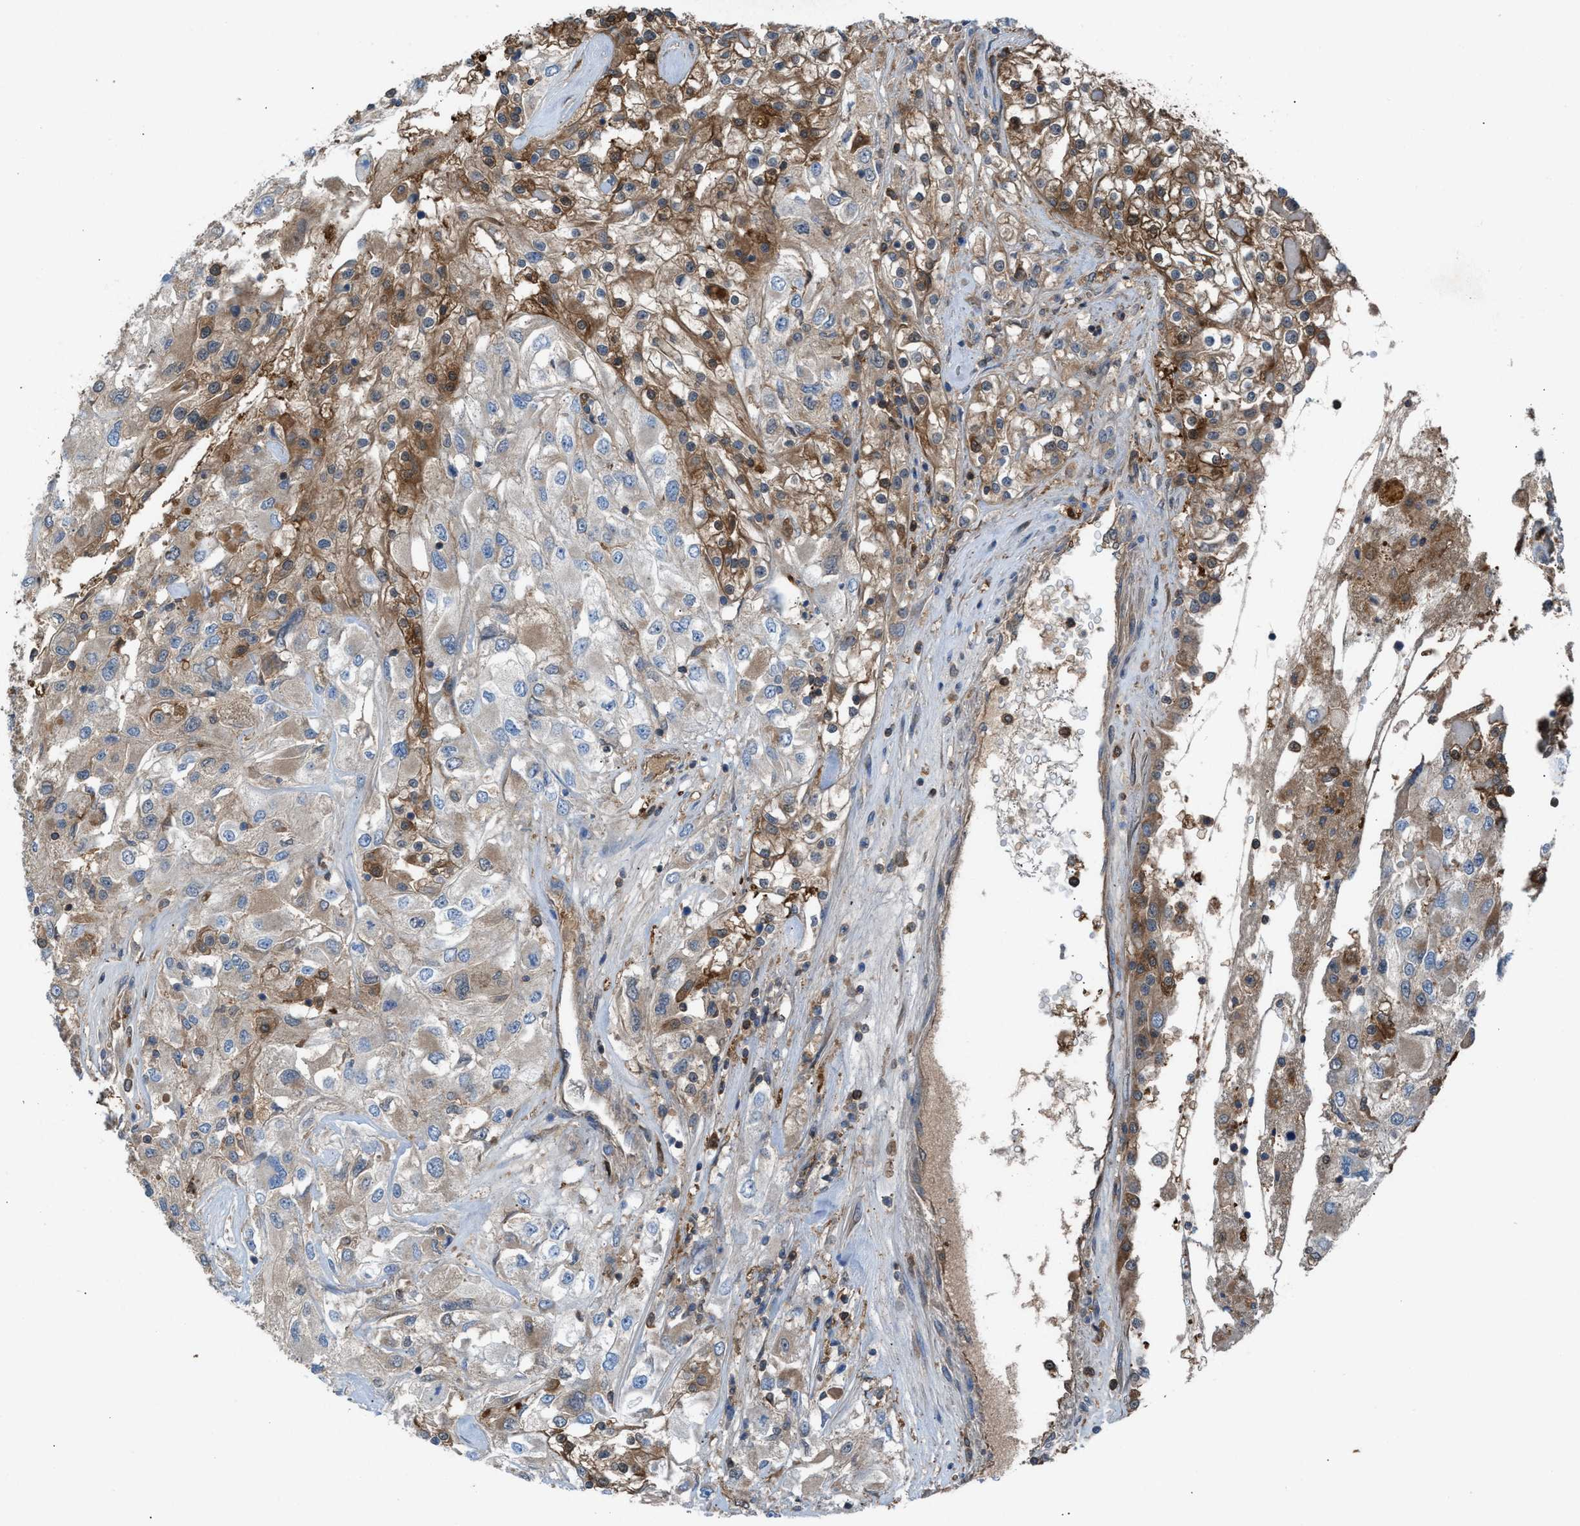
{"staining": {"intensity": "moderate", "quantity": "25%-75%", "location": "cytoplasmic/membranous"}, "tissue": "renal cancer", "cell_type": "Tumor cells", "image_type": "cancer", "snomed": [{"axis": "morphology", "description": "Adenocarcinoma, NOS"}, {"axis": "topography", "description": "Kidney"}], "caption": "Moderate cytoplasmic/membranous protein expression is identified in approximately 25%-75% of tumor cells in renal cancer.", "gene": "TPK1", "patient": {"sex": "female", "age": 52}}